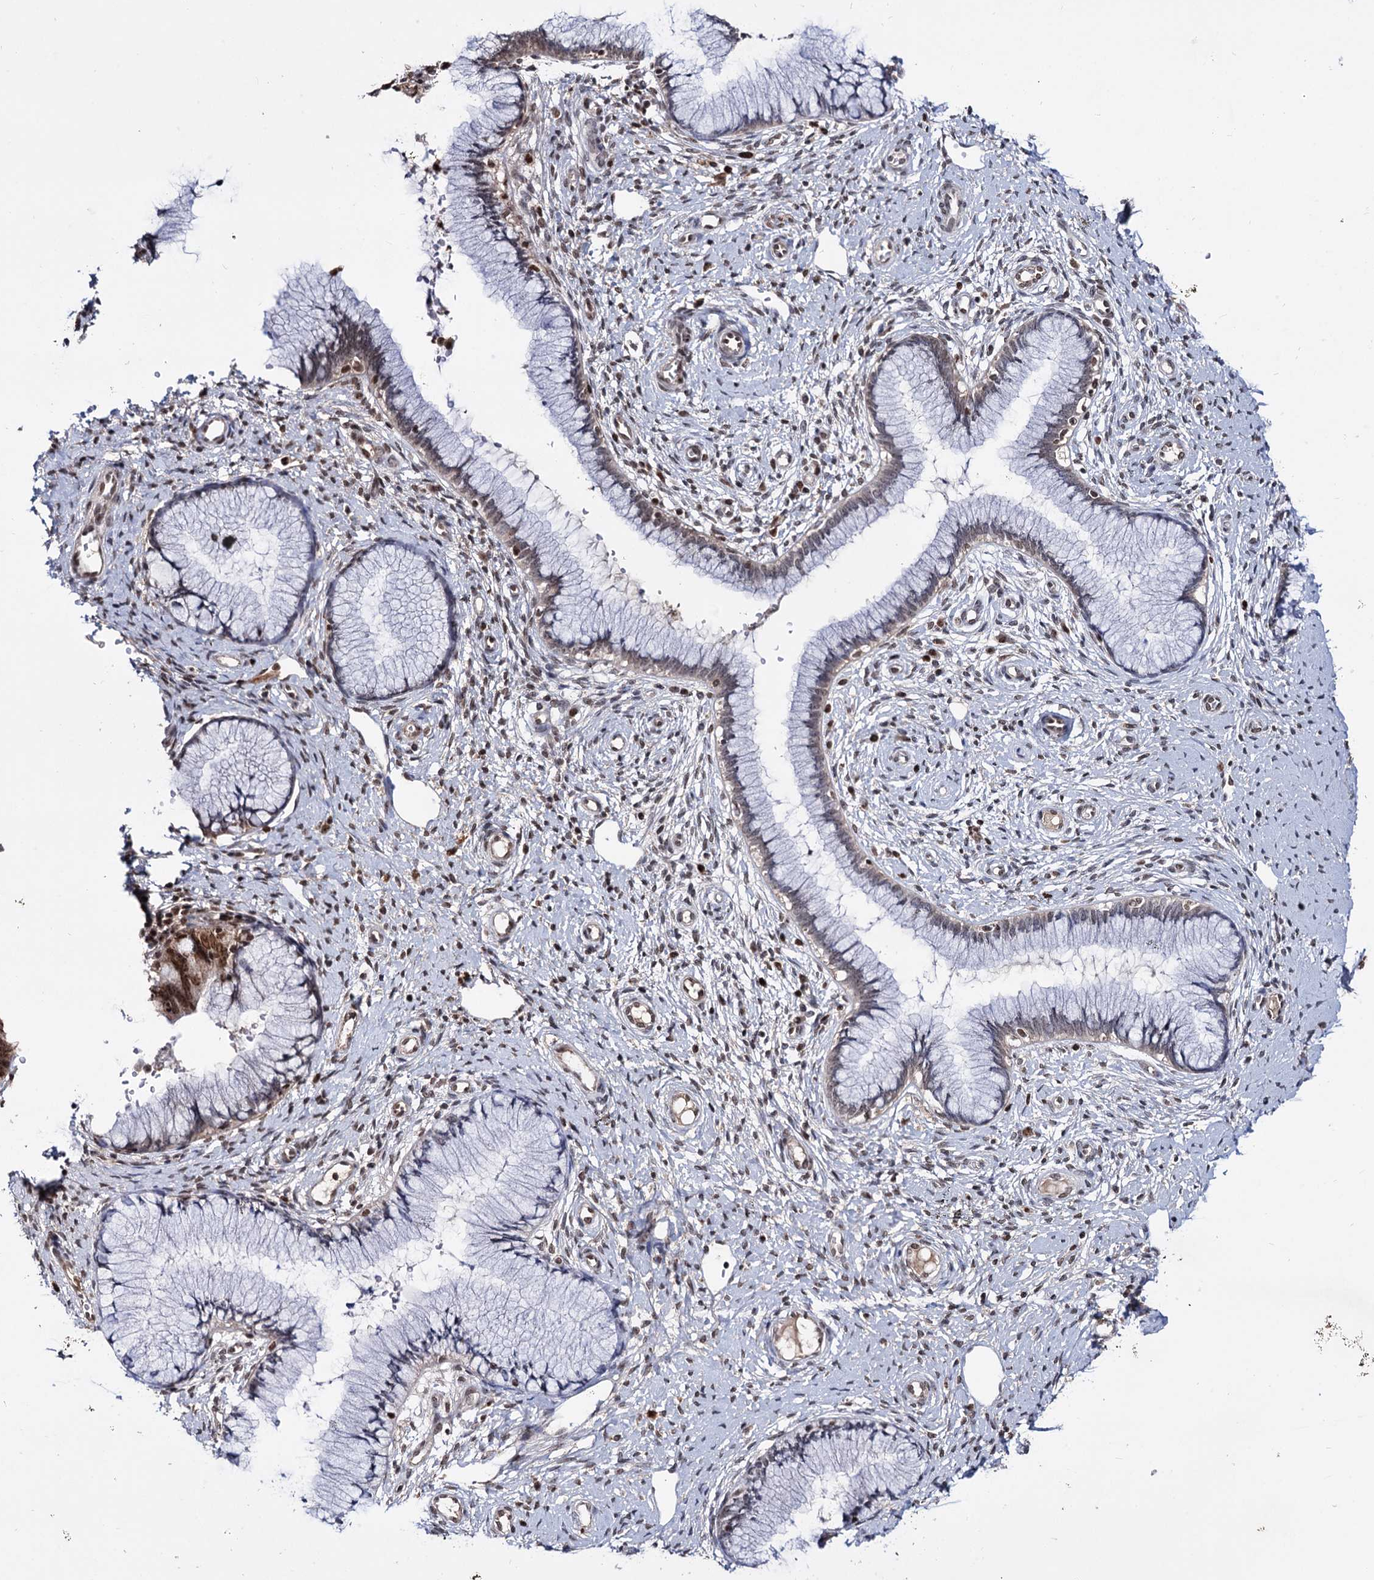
{"staining": {"intensity": "weak", "quantity": "25%-75%", "location": "nuclear"}, "tissue": "cervical cancer", "cell_type": "Tumor cells", "image_type": "cancer", "snomed": [{"axis": "morphology", "description": "Adenocarcinoma, NOS"}, {"axis": "topography", "description": "Cervix"}], "caption": "Cervical adenocarcinoma stained with DAB (3,3'-diaminobenzidine) immunohistochemistry (IHC) demonstrates low levels of weak nuclear positivity in about 25%-75% of tumor cells.", "gene": "SMCHD1", "patient": {"sex": "female", "age": 36}}